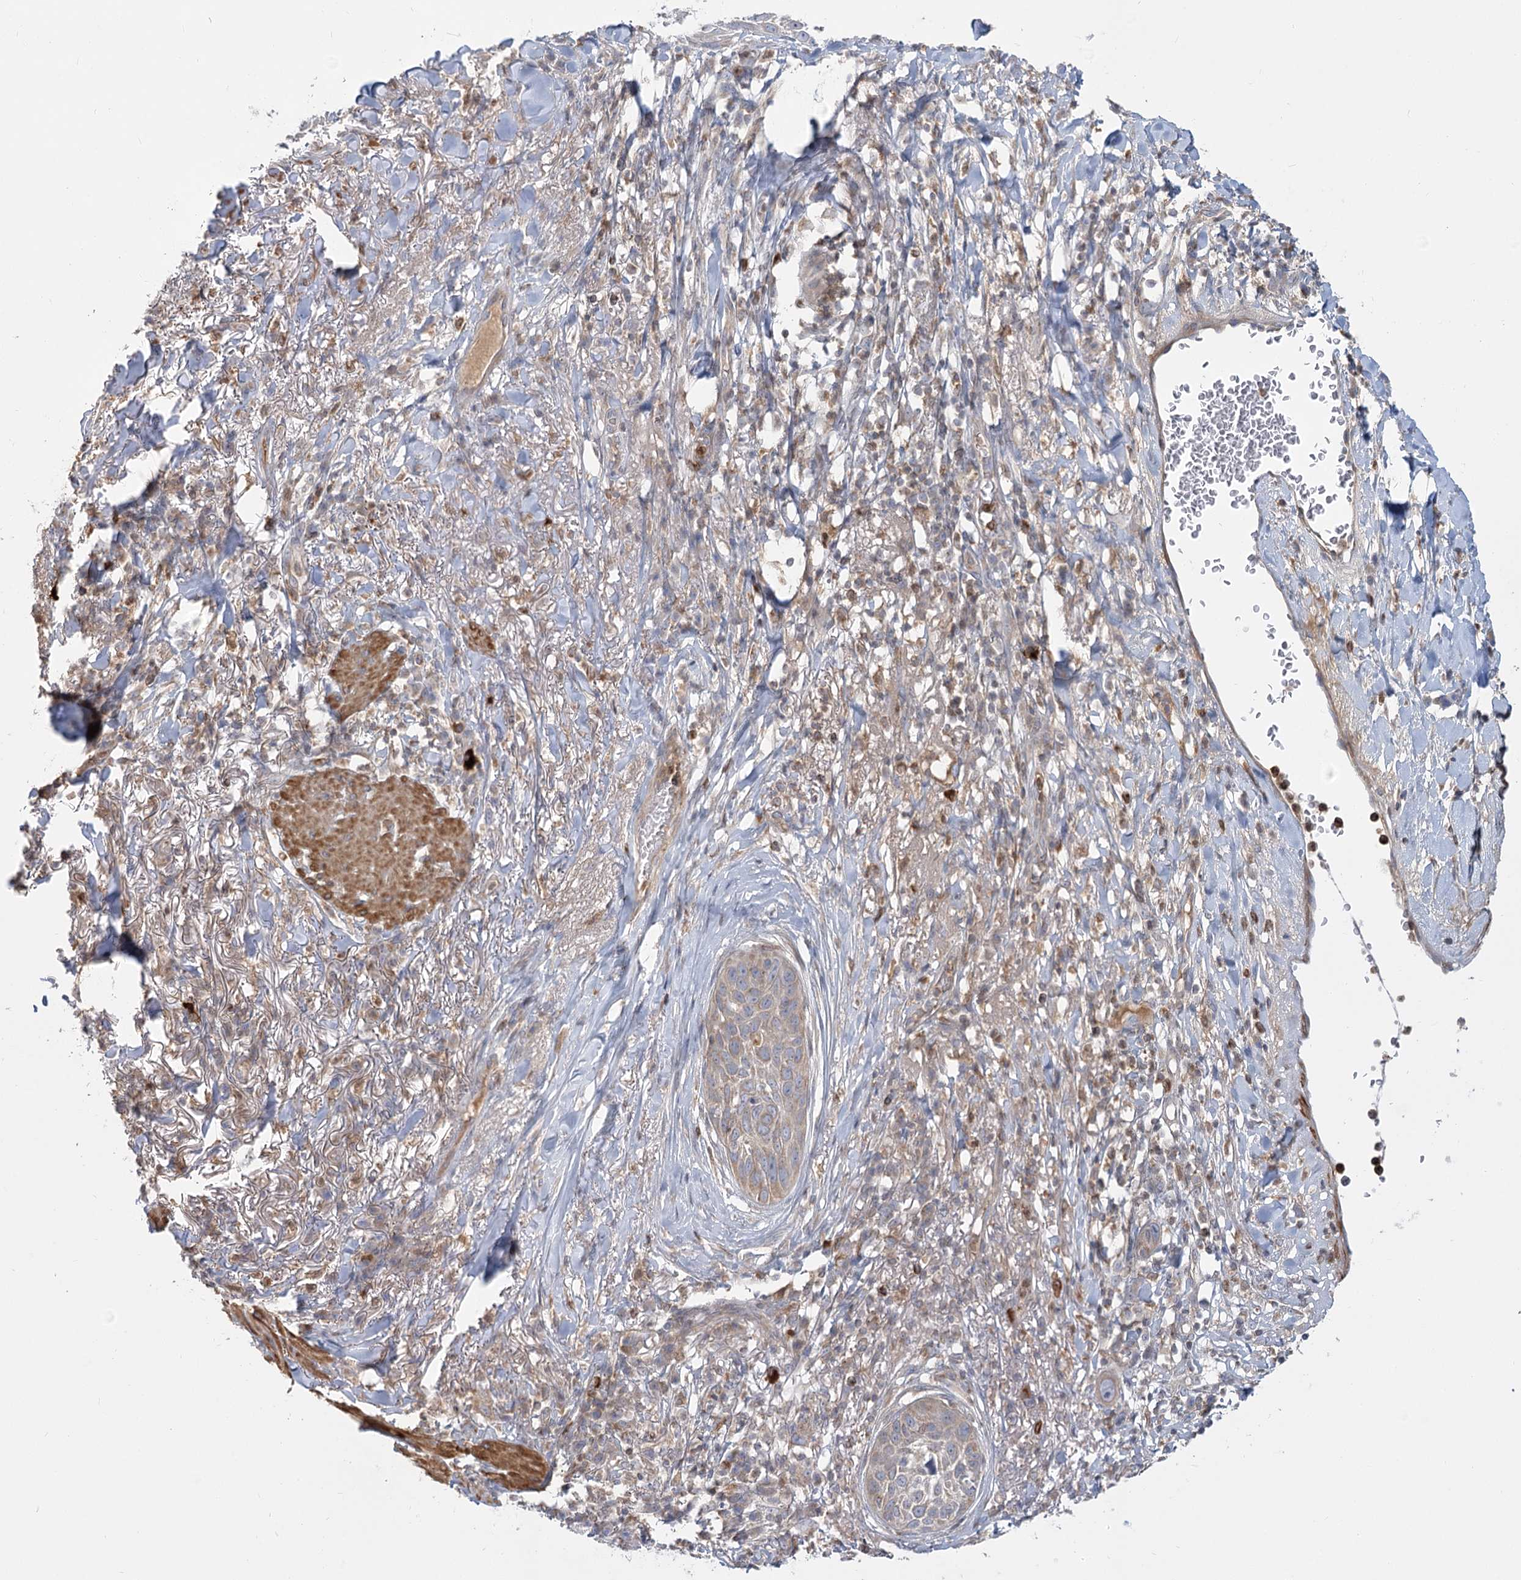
{"staining": {"intensity": "weak", "quantity": "<25%", "location": "cytoplasmic/membranous"}, "tissue": "skin cancer", "cell_type": "Tumor cells", "image_type": "cancer", "snomed": [{"axis": "morphology", "description": "Squamous cell carcinoma, NOS"}, {"axis": "topography", "description": "Skin"}], "caption": "IHC micrograph of human skin squamous cell carcinoma stained for a protein (brown), which reveals no positivity in tumor cells.", "gene": "MTMR3", "patient": {"sex": "female", "age": 44}}